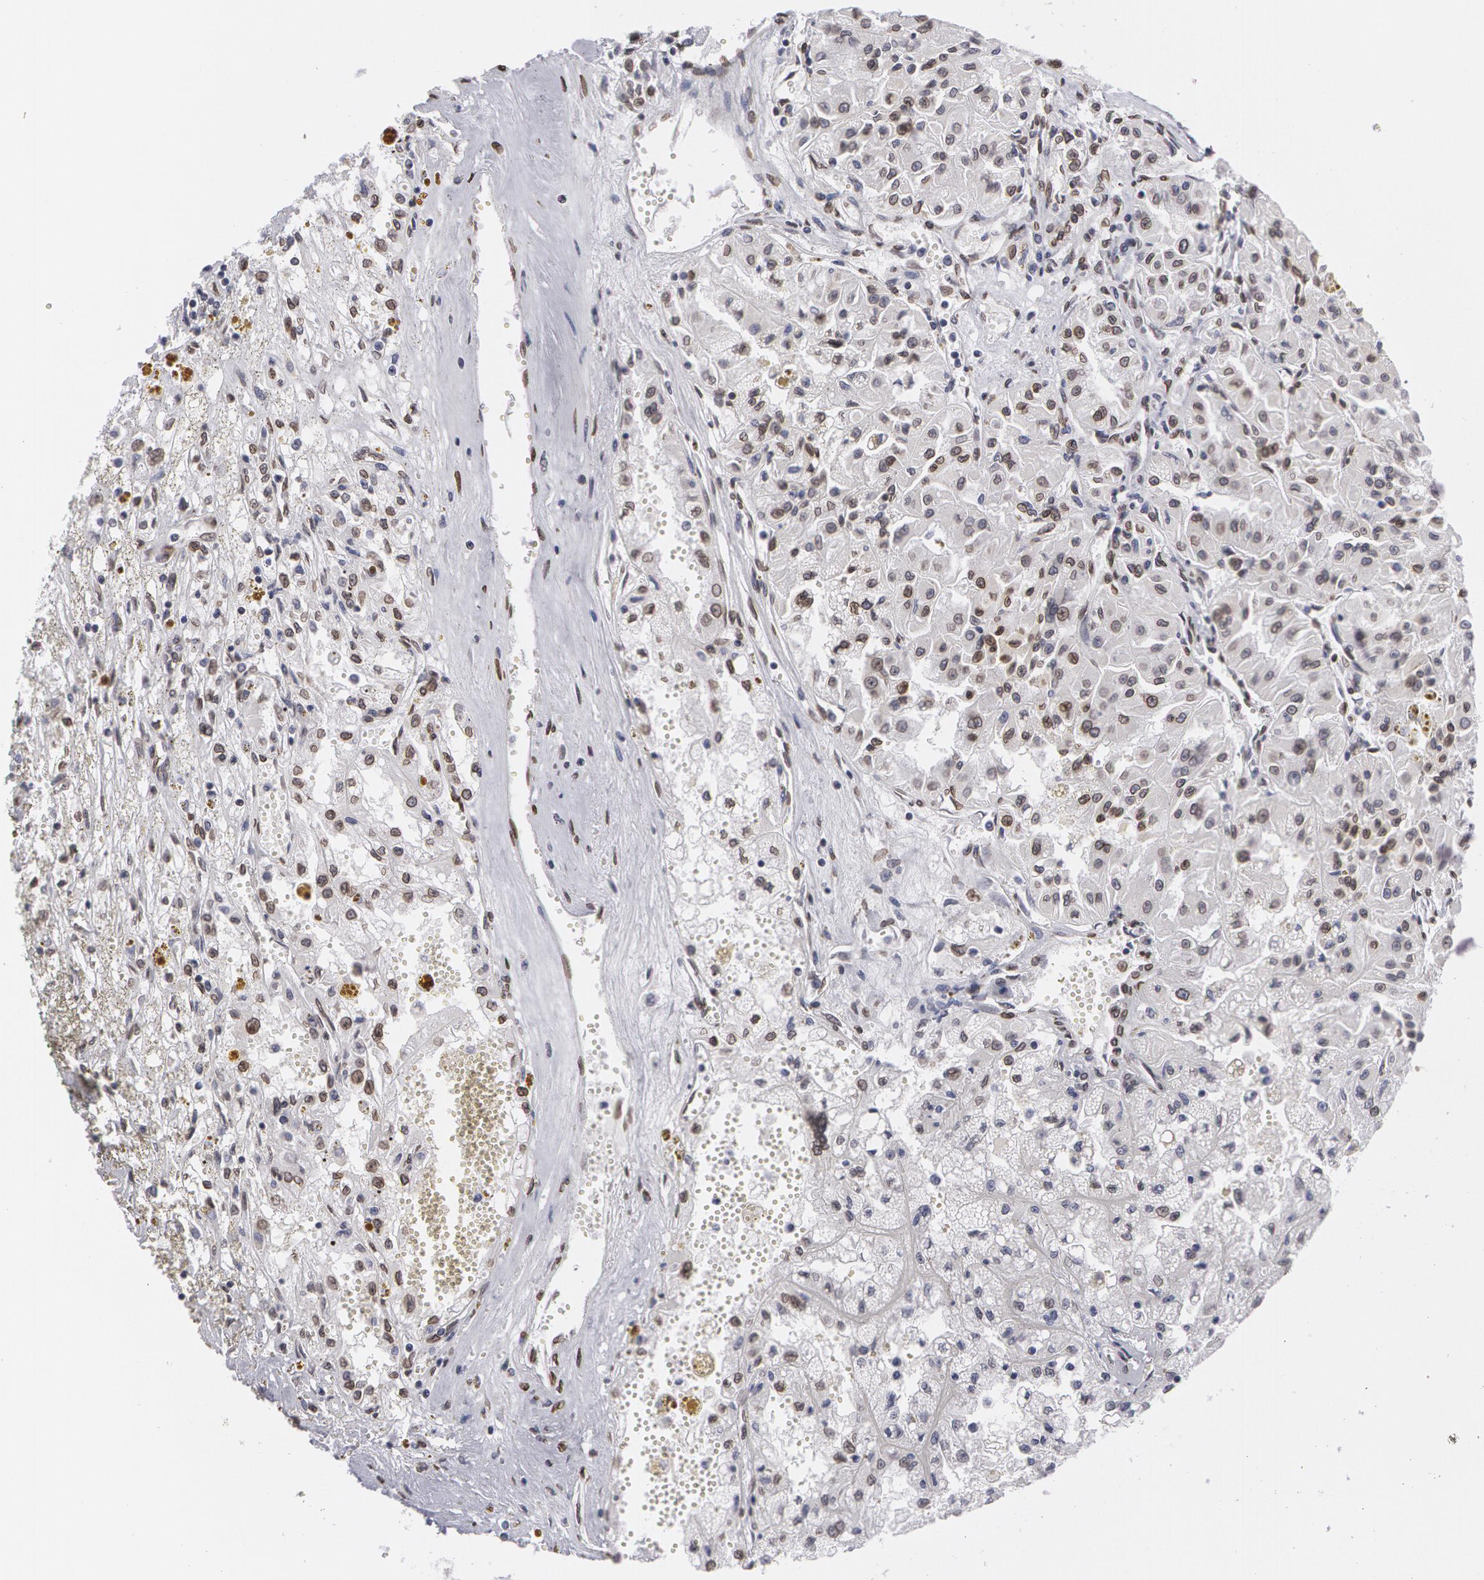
{"staining": {"intensity": "moderate", "quantity": "25%-75%", "location": "nuclear"}, "tissue": "renal cancer", "cell_type": "Tumor cells", "image_type": "cancer", "snomed": [{"axis": "morphology", "description": "Adenocarcinoma, NOS"}, {"axis": "topography", "description": "Kidney"}], "caption": "Immunohistochemistry micrograph of adenocarcinoma (renal) stained for a protein (brown), which demonstrates medium levels of moderate nuclear positivity in approximately 25%-75% of tumor cells.", "gene": "EMD", "patient": {"sex": "male", "age": 78}}